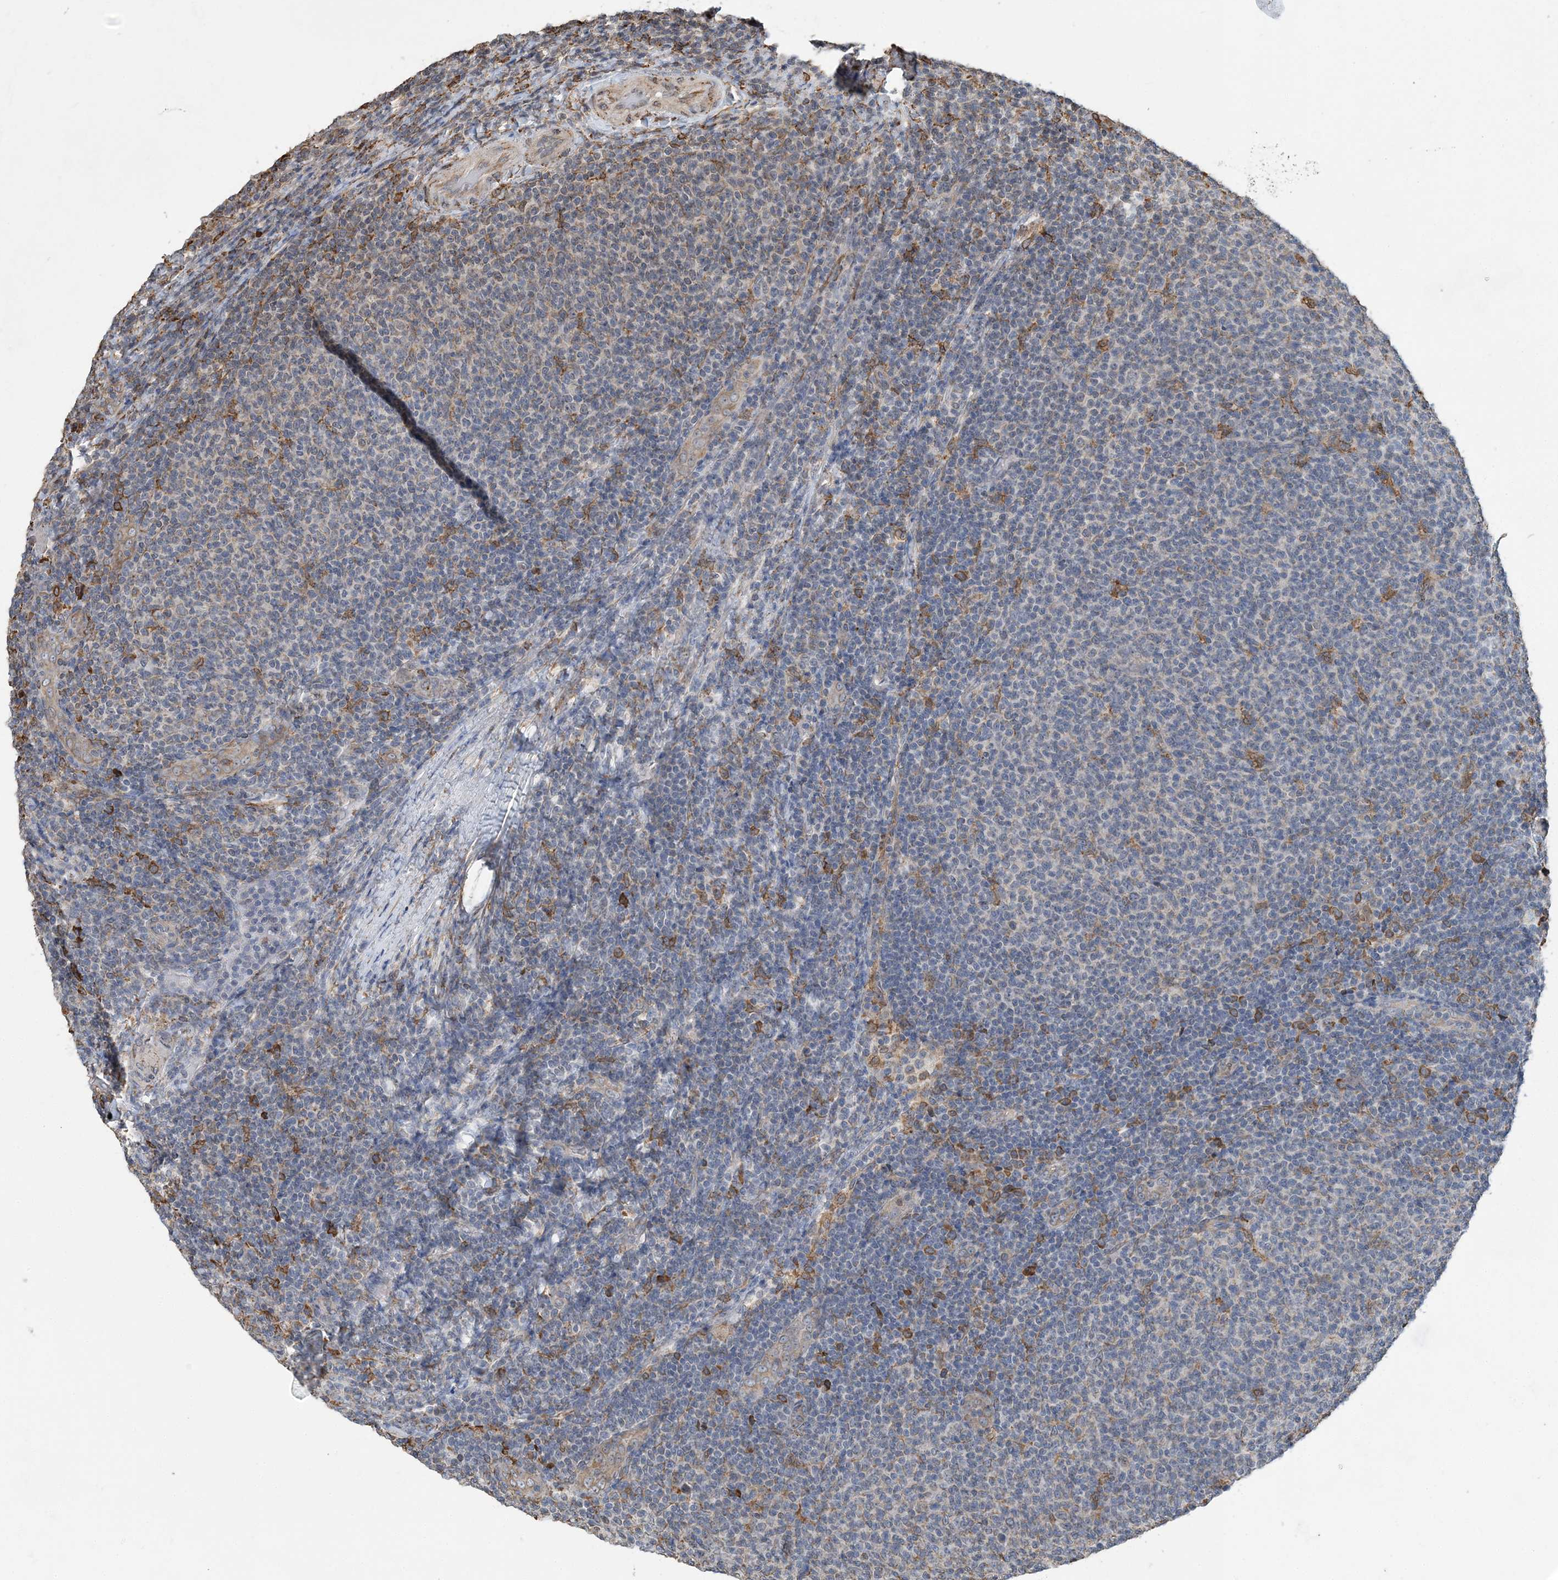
{"staining": {"intensity": "negative", "quantity": "none", "location": "none"}, "tissue": "lymphoma", "cell_type": "Tumor cells", "image_type": "cancer", "snomed": [{"axis": "morphology", "description": "Malignant lymphoma, non-Hodgkin's type, Low grade"}, {"axis": "topography", "description": "Lymph node"}], "caption": "IHC of lymphoma shows no staining in tumor cells.", "gene": "WDR12", "patient": {"sex": "male", "age": 66}}